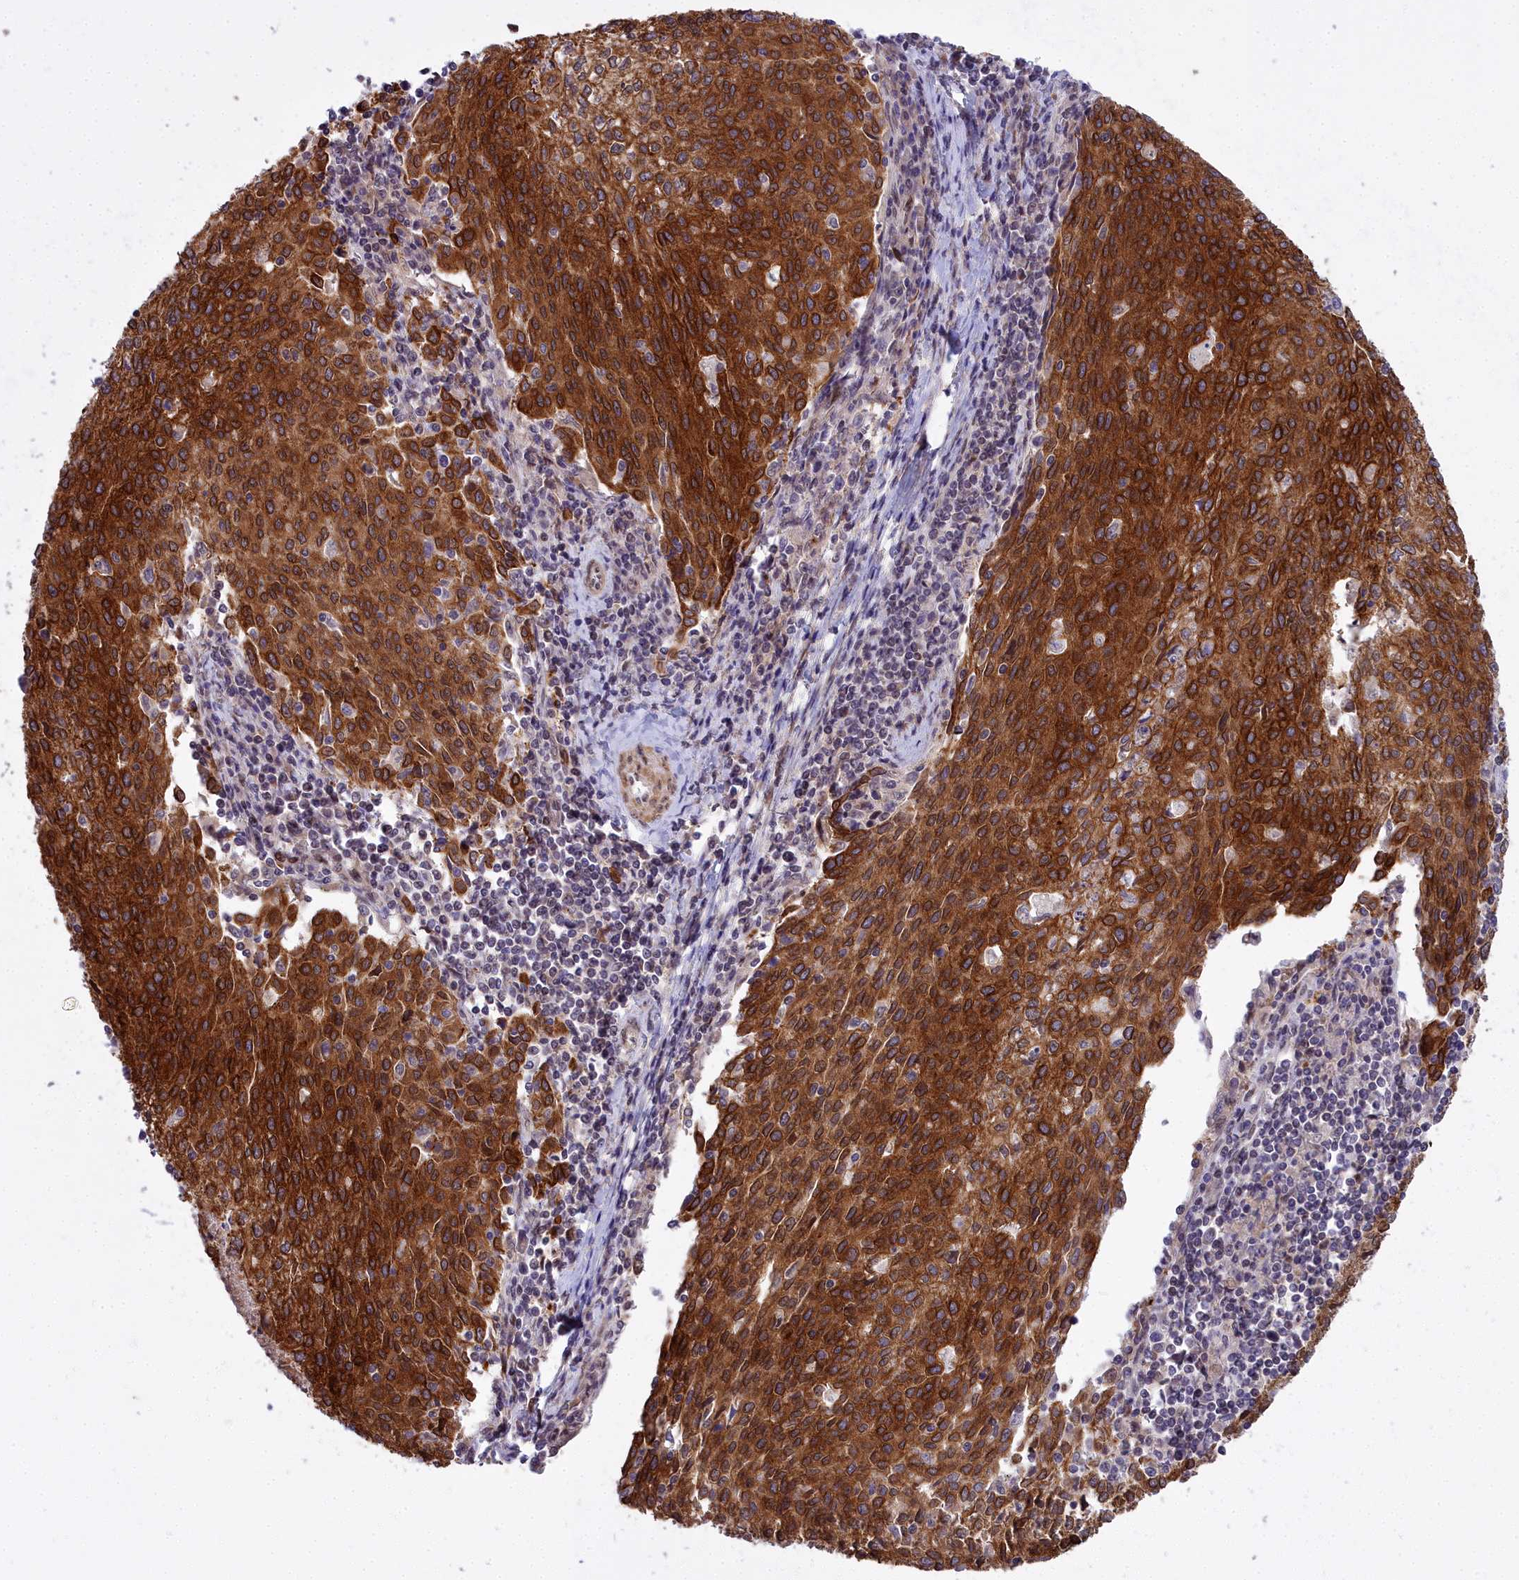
{"staining": {"intensity": "strong", "quantity": ">75%", "location": "cytoplasmic/membranous"}, "tissue": "cervical cancer", "cell_type": "Tumor cells", "image_type": "cancer", "snomed": [{"axis": "morphology", "description": "Squamous cell carcinoma, NOS"}, {"axis": "topography", "description": "Cervix"}], "caption": "Tumor cells exhibit high levels of strong cytoplasmic/membranous staining in about >75% of cells in human cervical squamous cell carcinoma. (IHC, brightfield microscopy, high magnification).", "gene": "ABCB8", "patient": {"sex": "female", "age": 46}}